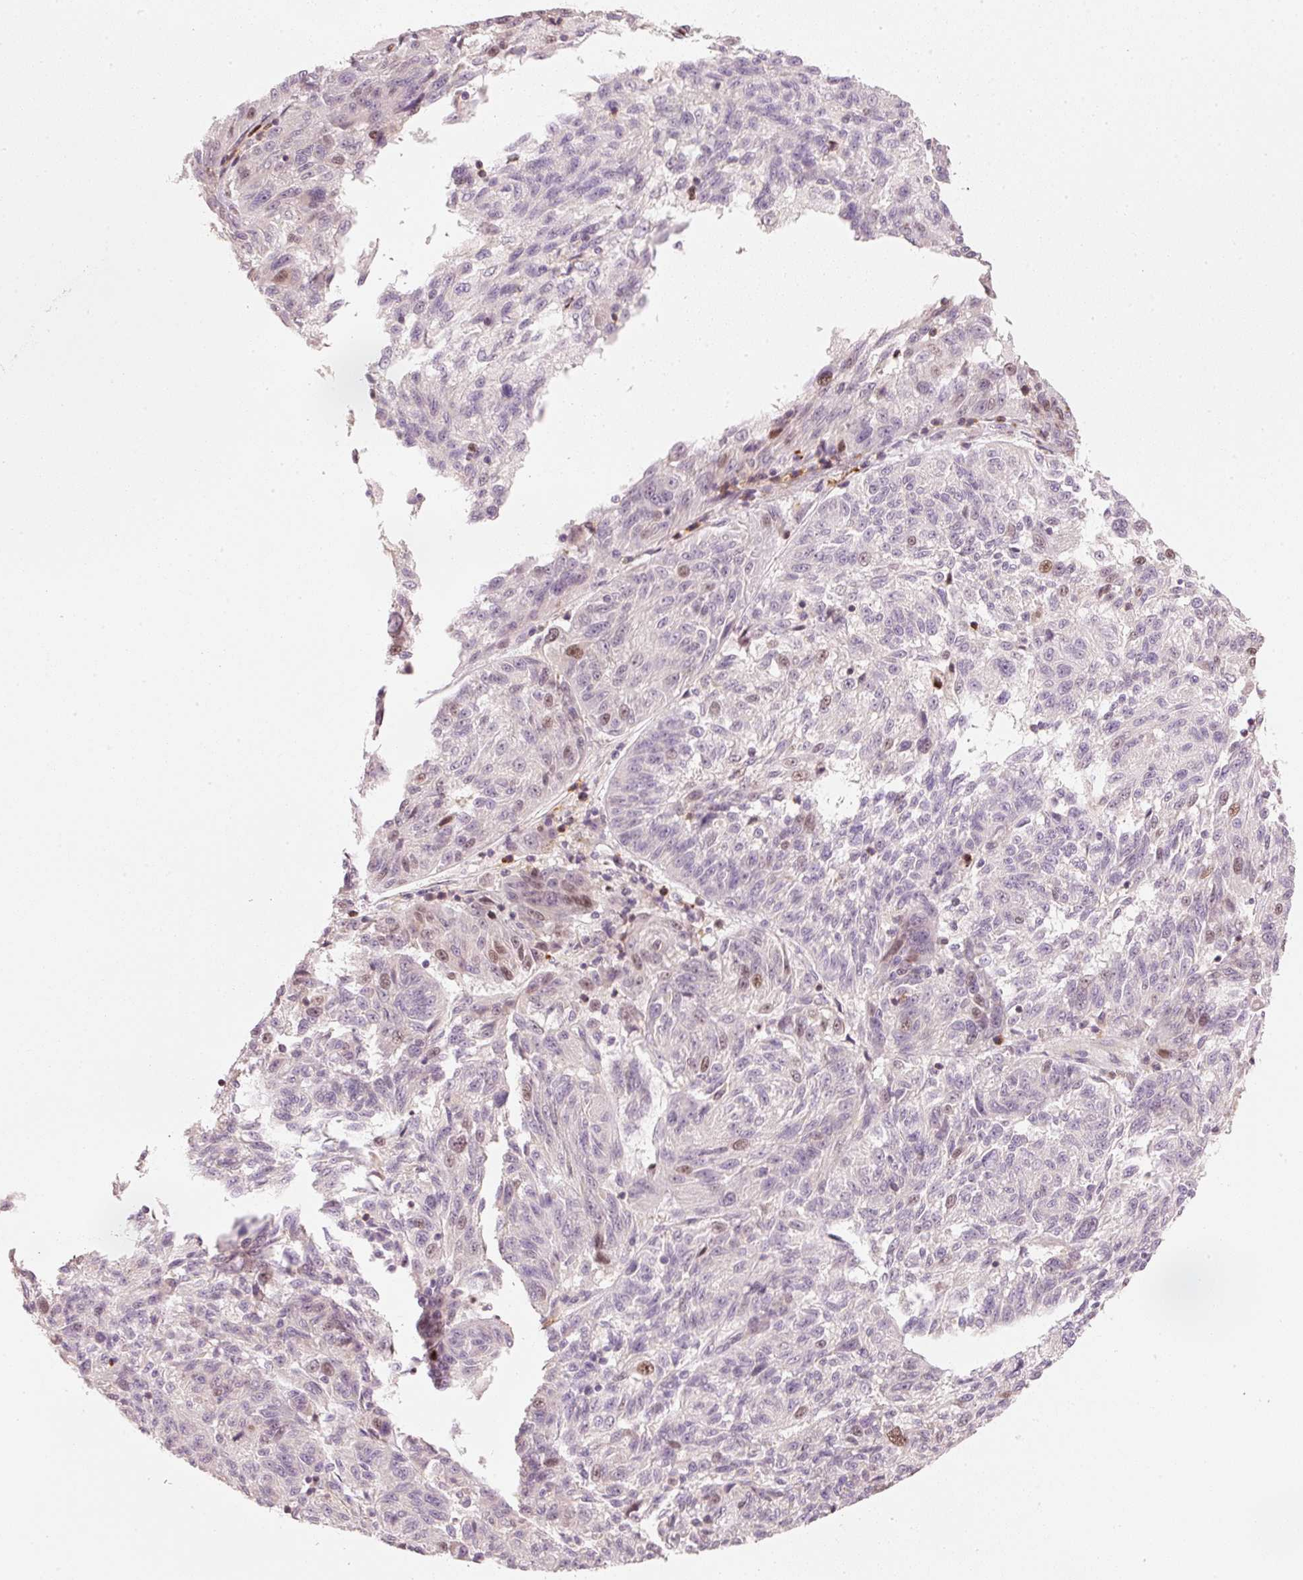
{"staining": {"intensity": "moderate", "quantity": "<25%", "location": "nuclear"}, "tissue": "melanoma", "cell_type": "Tumor cells", "image_type": "cancer", "snomed": [{"axis": "morphology", "description": "Malignant melanoma, NOS"}, {"axis": "topography", "description": "Skin"}], "caption": "This image displays immunohistochemistry staining of melanoma, with low moderate nuclear positivity in approximately <25% of tumor cells.", "gene": "TREX2", "patient": {"sex": "male", "age": 53}}